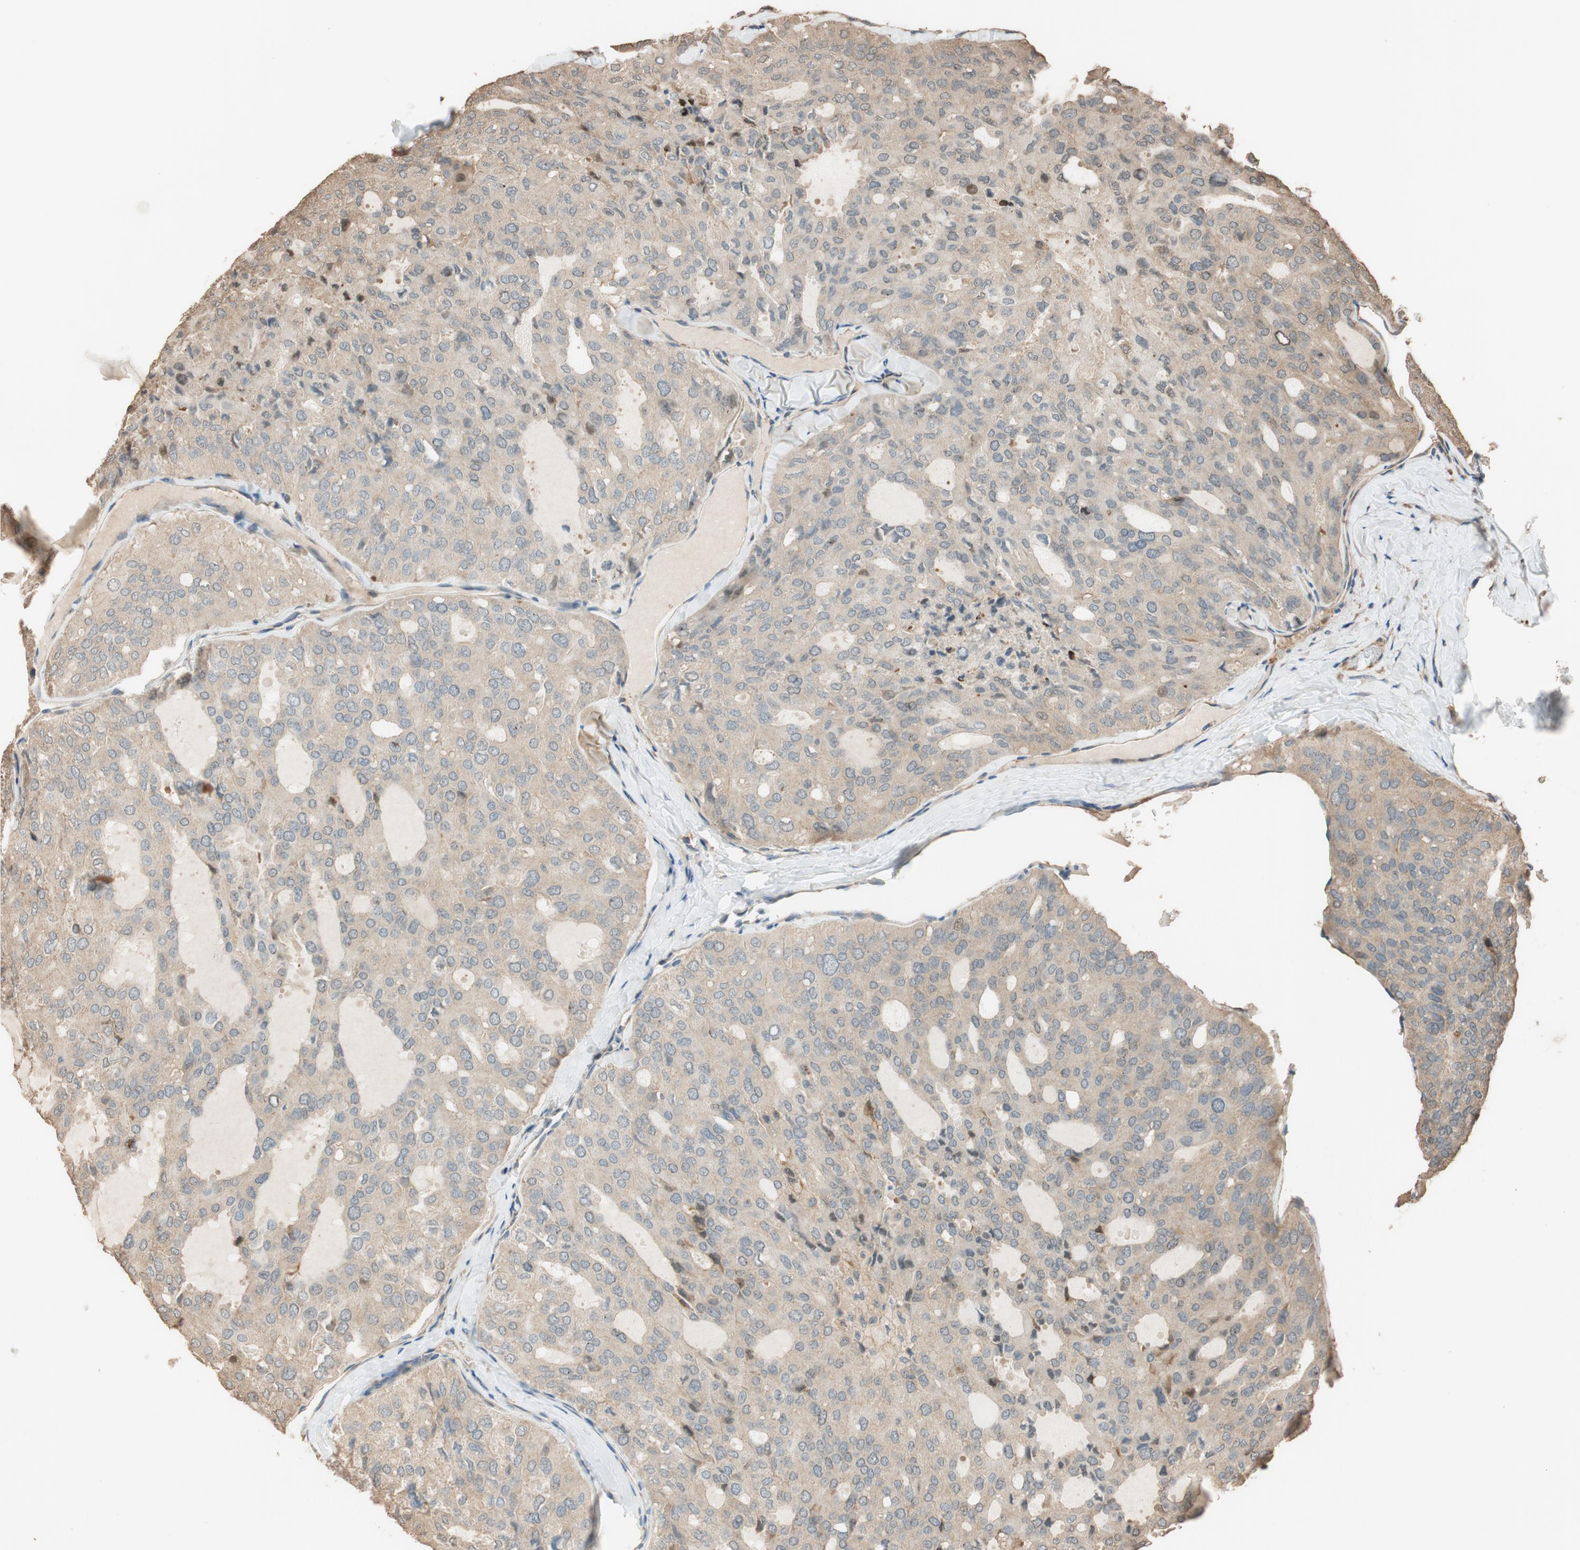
{"staining": {"intensity": "weak", "quantity": ">75%", "location": "cytoplasmic/membranous"}, "tissue": "thyroid cancer", "cell_type": "Tumor cells", "image_type": "cancer", "snomed": [{"axis": "morphology", "description": "Follicular adenoma carcinoma, NOS"}, {"axis": "topography", "description": "Thyroid gland"}], "caption": "Follicular adenoma carcinoma (thyroid) was stained to show a protein in brown. There is low levels of weak cytoplasmic/membranous expression in about >75% of tumor cells.", "gene": "MST1R", "patient": {"sex": "male", "age": 75}}